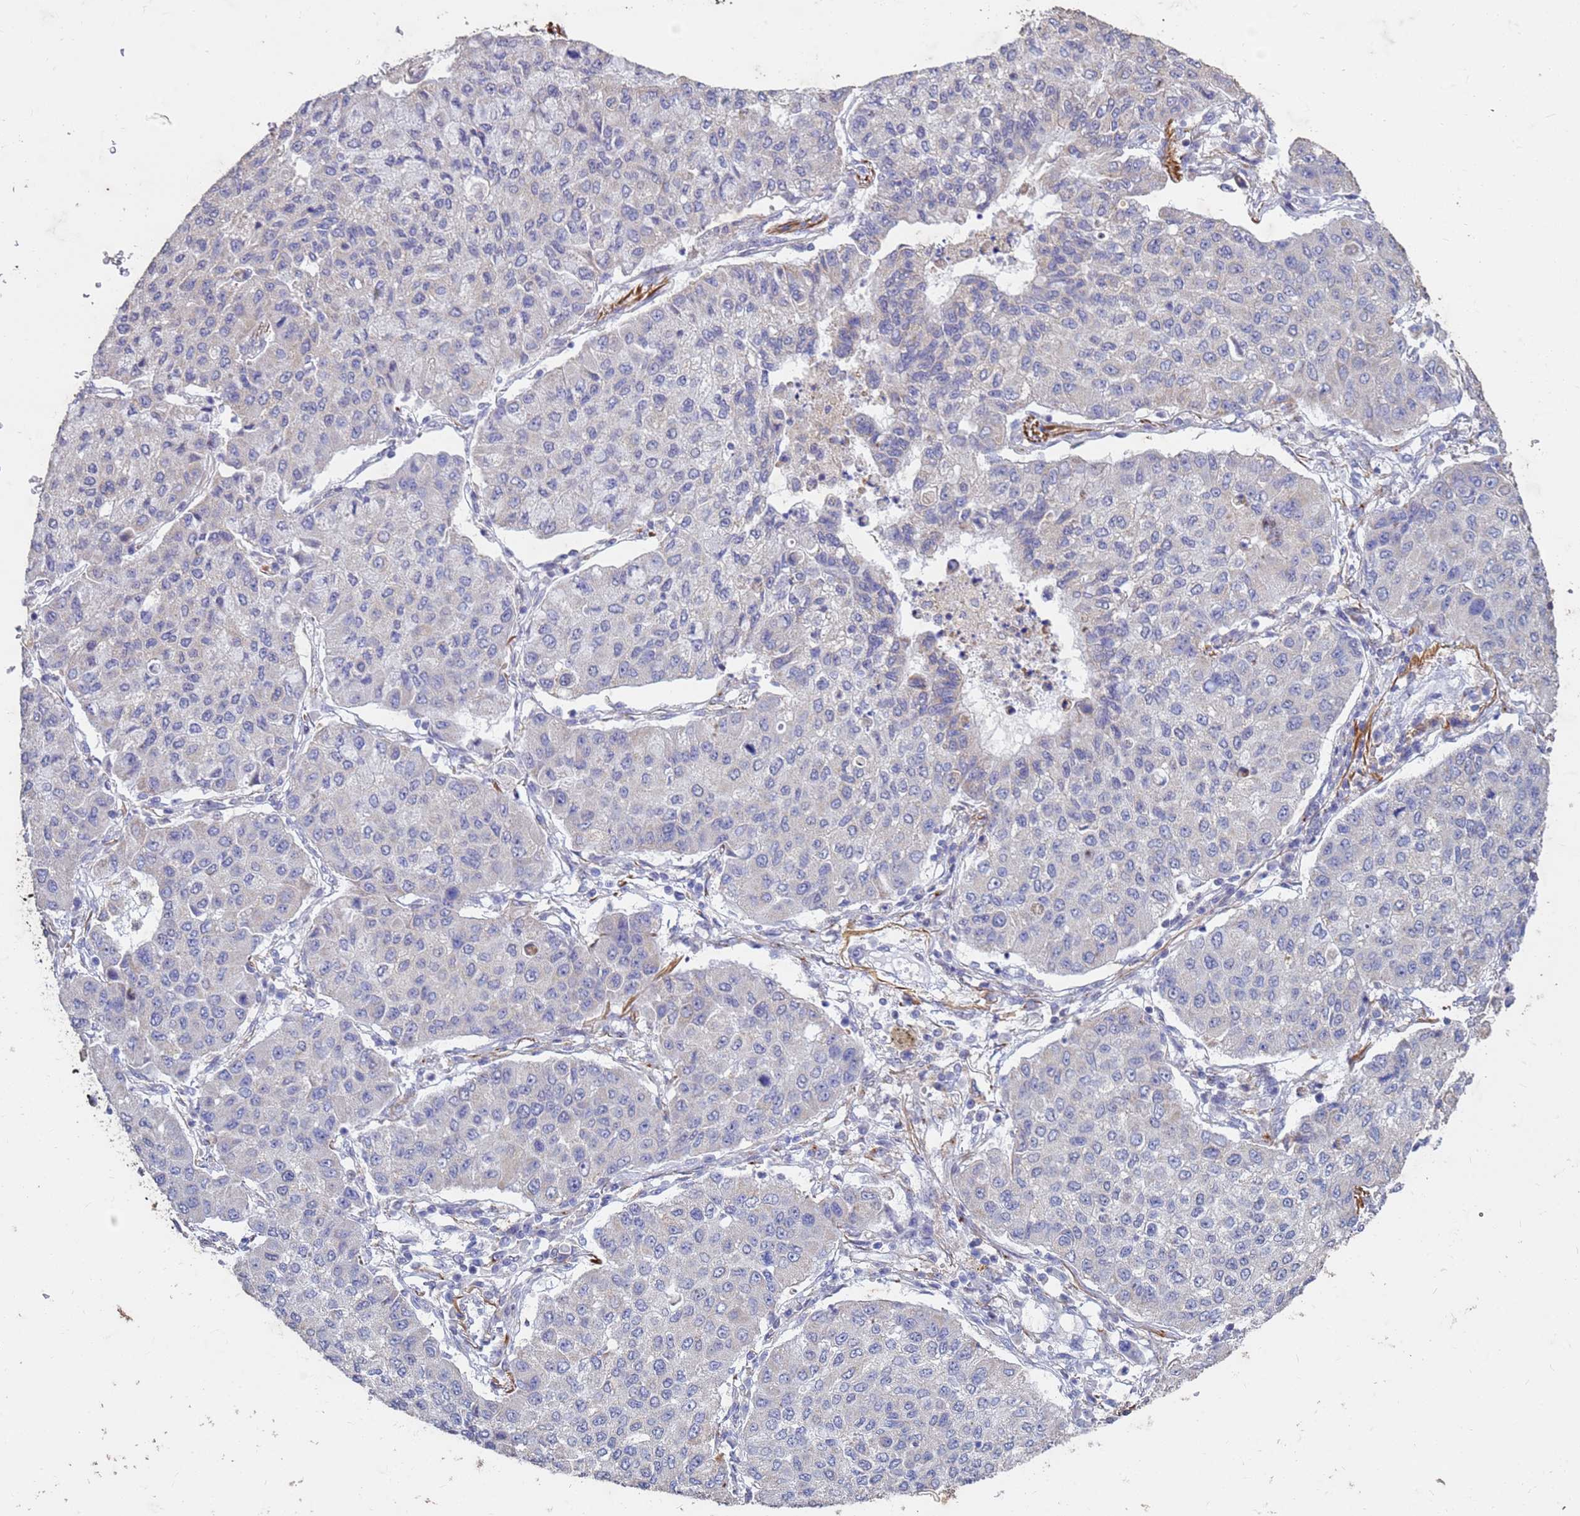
{"staining": {"intensity": "negative", "quantity": "none", "location": "none"}, "tissue": "lung cancer", "cell_type": "Tumor cells", "image_type": "cancer", "snomed": [{"axis": "morphology", "description": "Squamous cell carcinoma, NOS"}, {"axis": "topography", "description": "Lung"}], "caption": "Tumor cells show no significant expression in squamous cell carcinoma (lung).", "gene": "SLC25A15", "patient": {"sex": "male", "age": 74}}